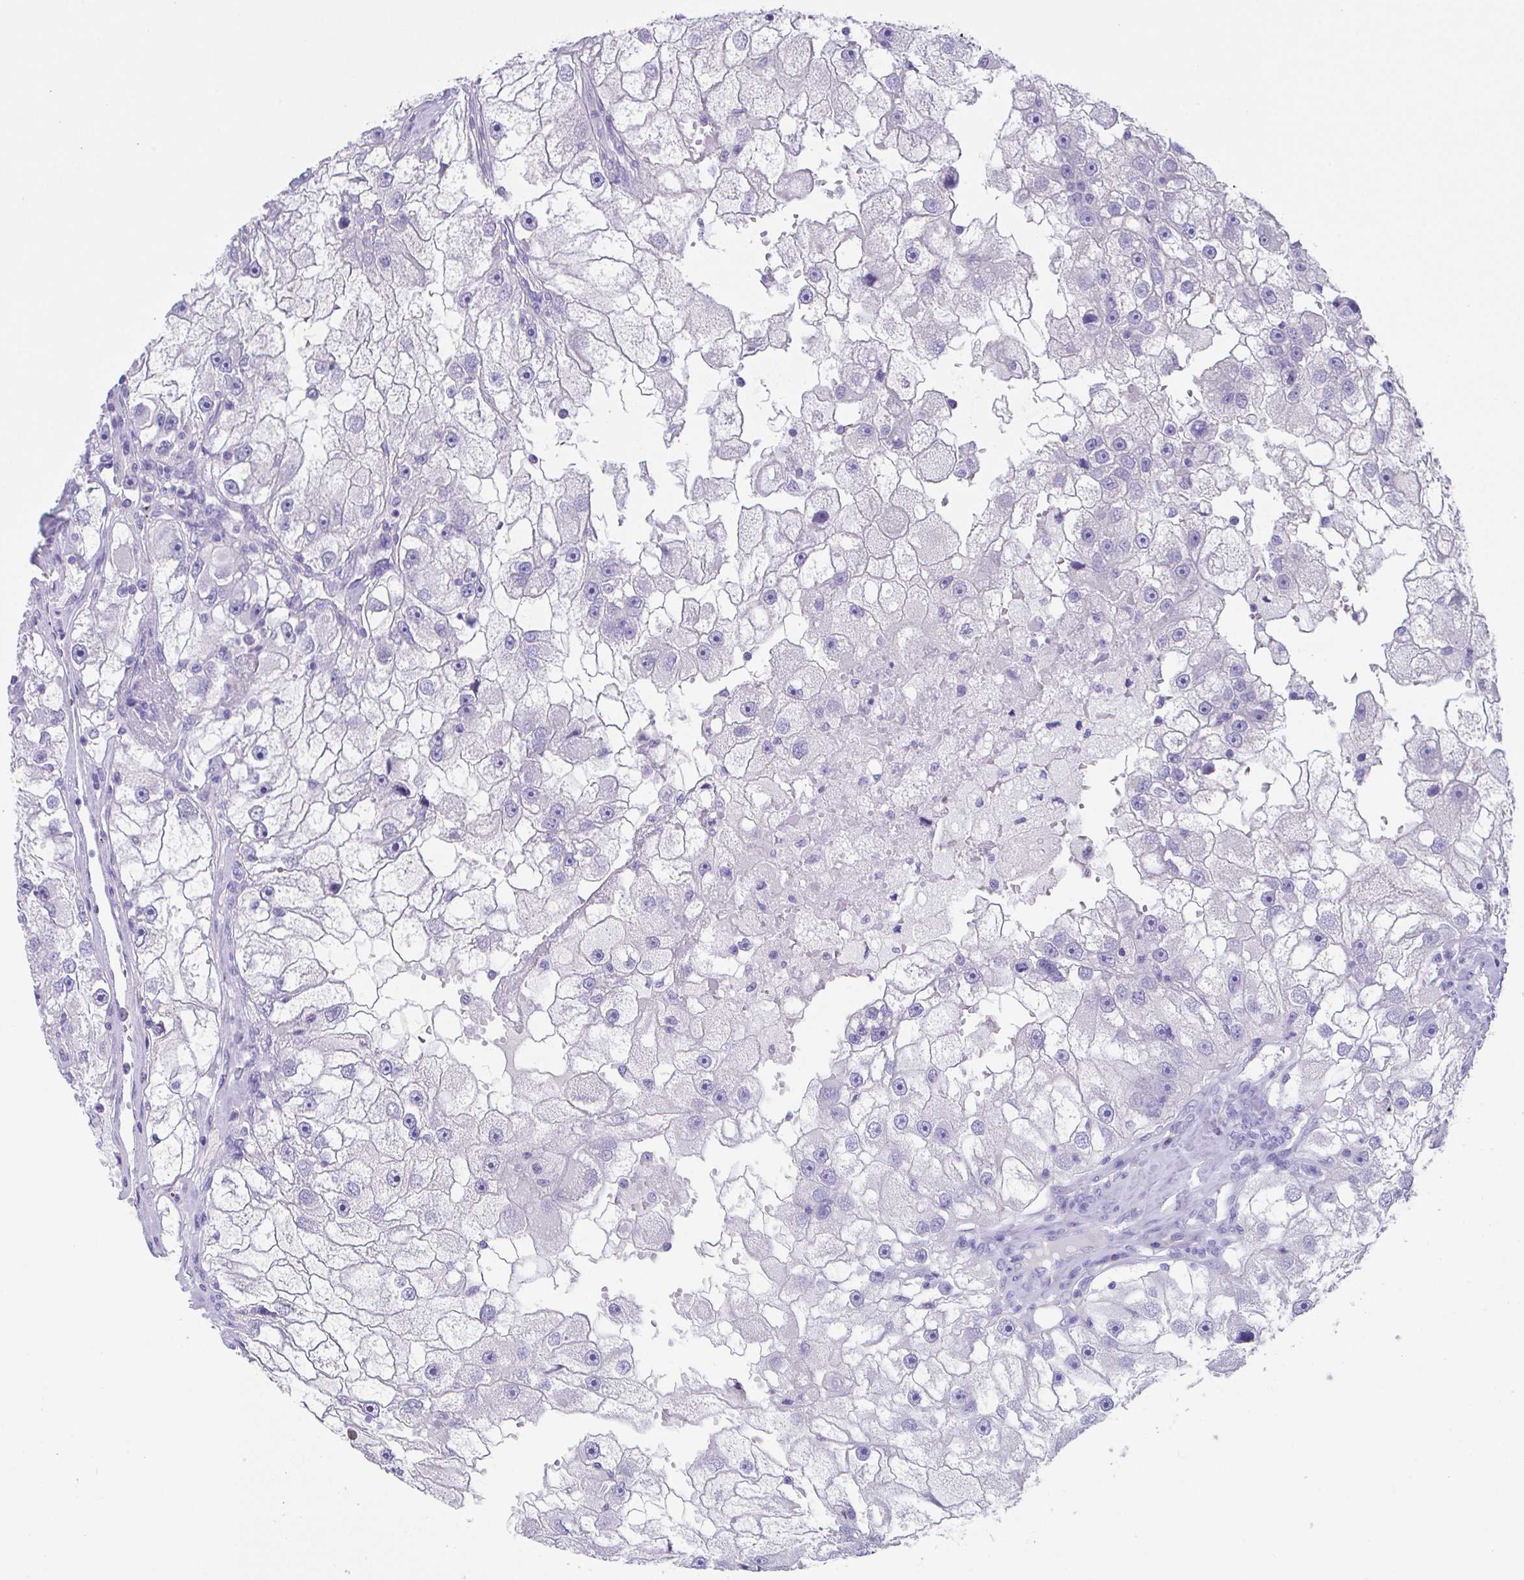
{"staining": {"intensity": "negative", "quantity": "none", "location": "none"}, "tissue": "renal cancer", "cell_type": "Tumor cells", "image_type": "cancer", "snomed": [{"axis": "morphology", "description": "Adenocarcinoma, NOS"}, {"axis": "topography", "description": "Kidney"}], "caption": "Renal cancer was stained to show a protein in brown. There is no significant positivity in tumor cells.", "gene": "HACD4", "patient": {"sex": "male", "age": 63}}